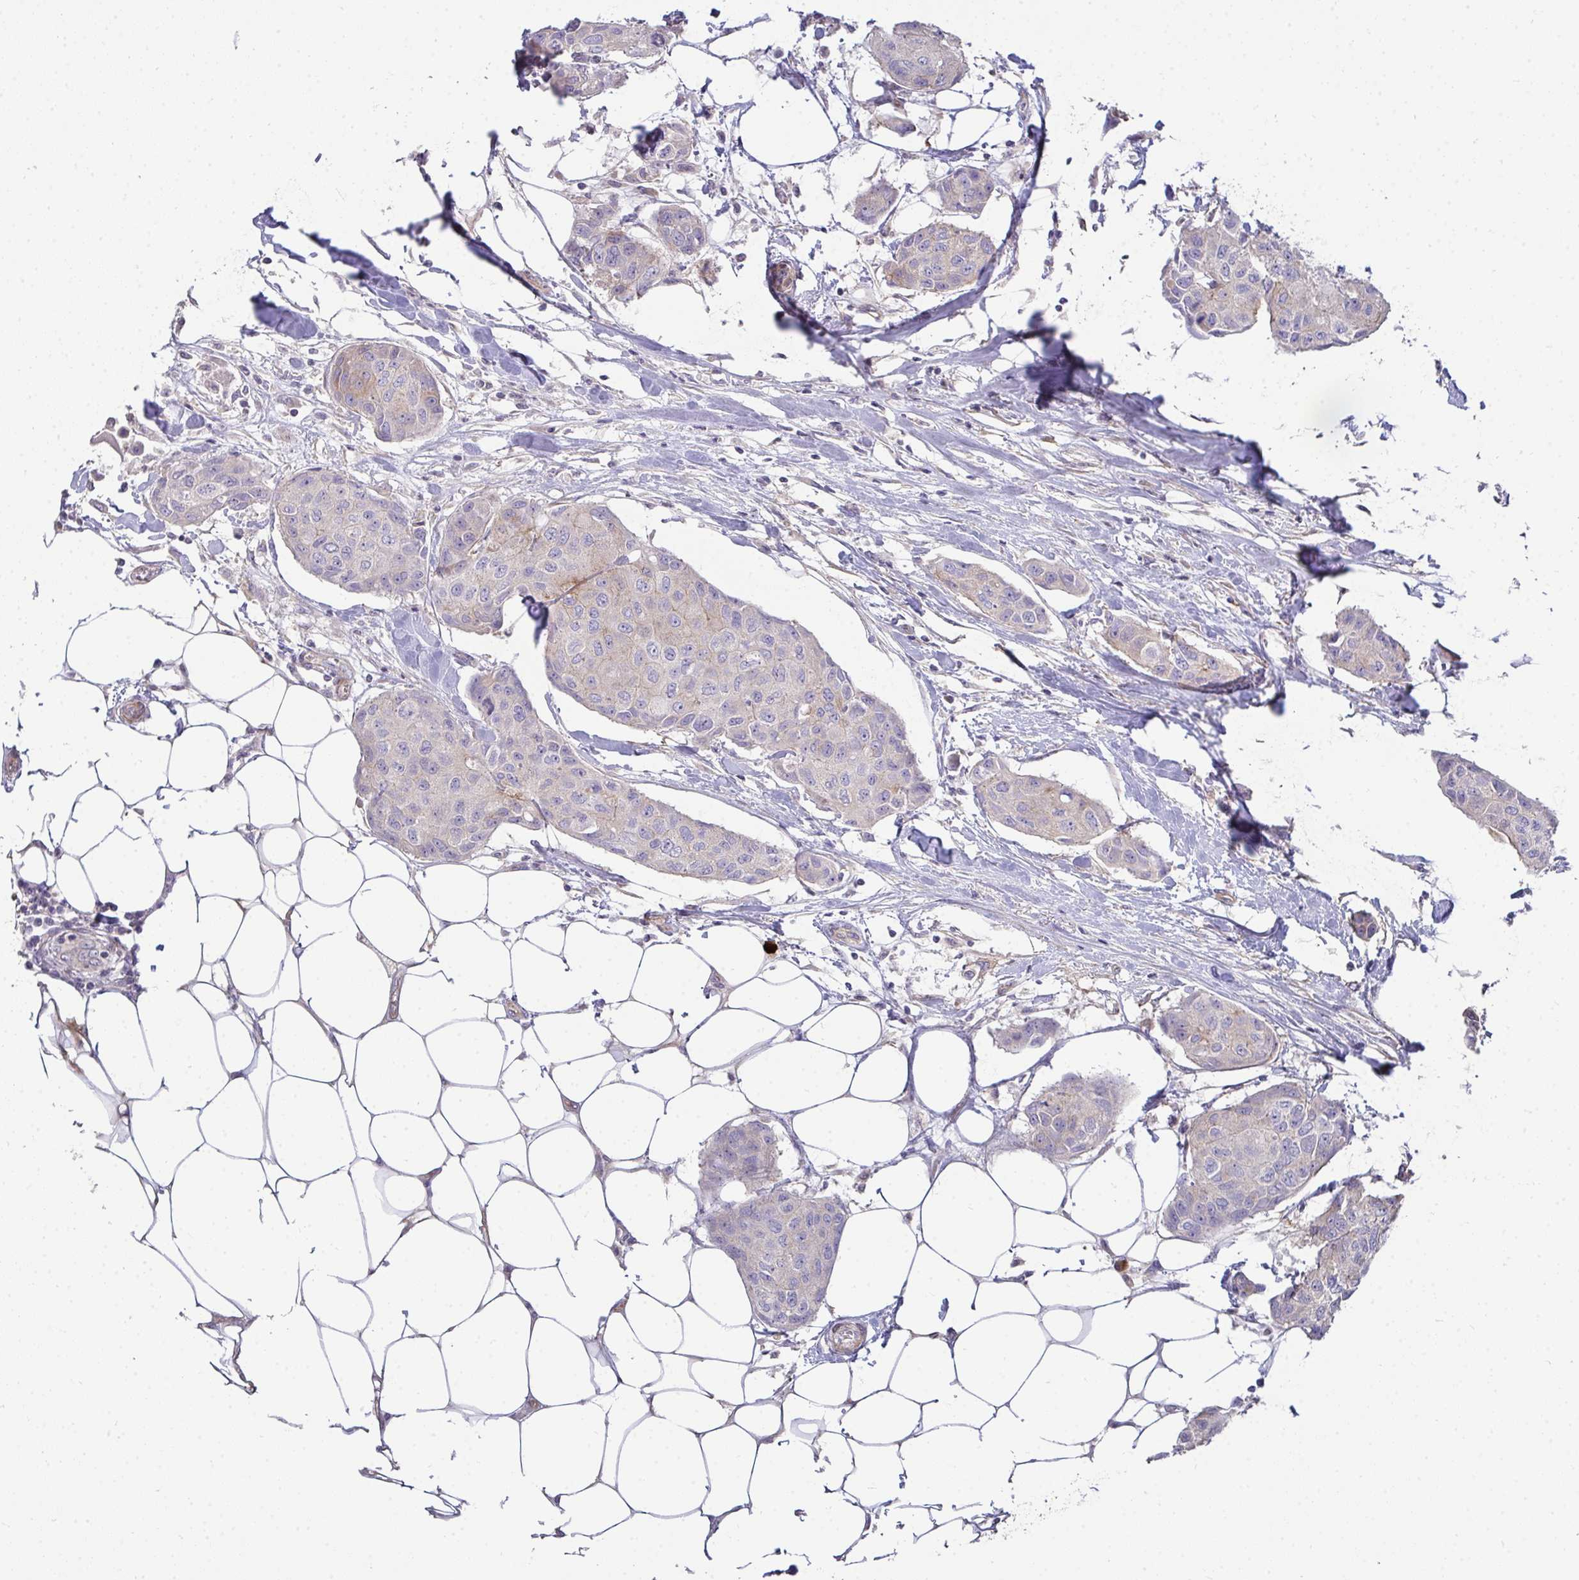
{"staining": {"intensity": "weak", "quantity": "<25%", "location": "cytoplasmic/membranous"}, "tissue": "breast cancer", "cell_type": "Tumor cells", "image_type": "cancer", "snomed": [{"axis": "morphology", "description": "Duct carcinoma"}, {"axis": "topography", "description": "Breast"}, {"axis": "topography", "description": "Lymph node"}], "caption": "This image is of breast intraductal carcinoma stained with IHC to label a protein in brown with the nuclei are counter-stained blue. There is no expression in tumor cells.", "gene": "SH2D1B", "patient": {"sex": "female", "age": 80}}